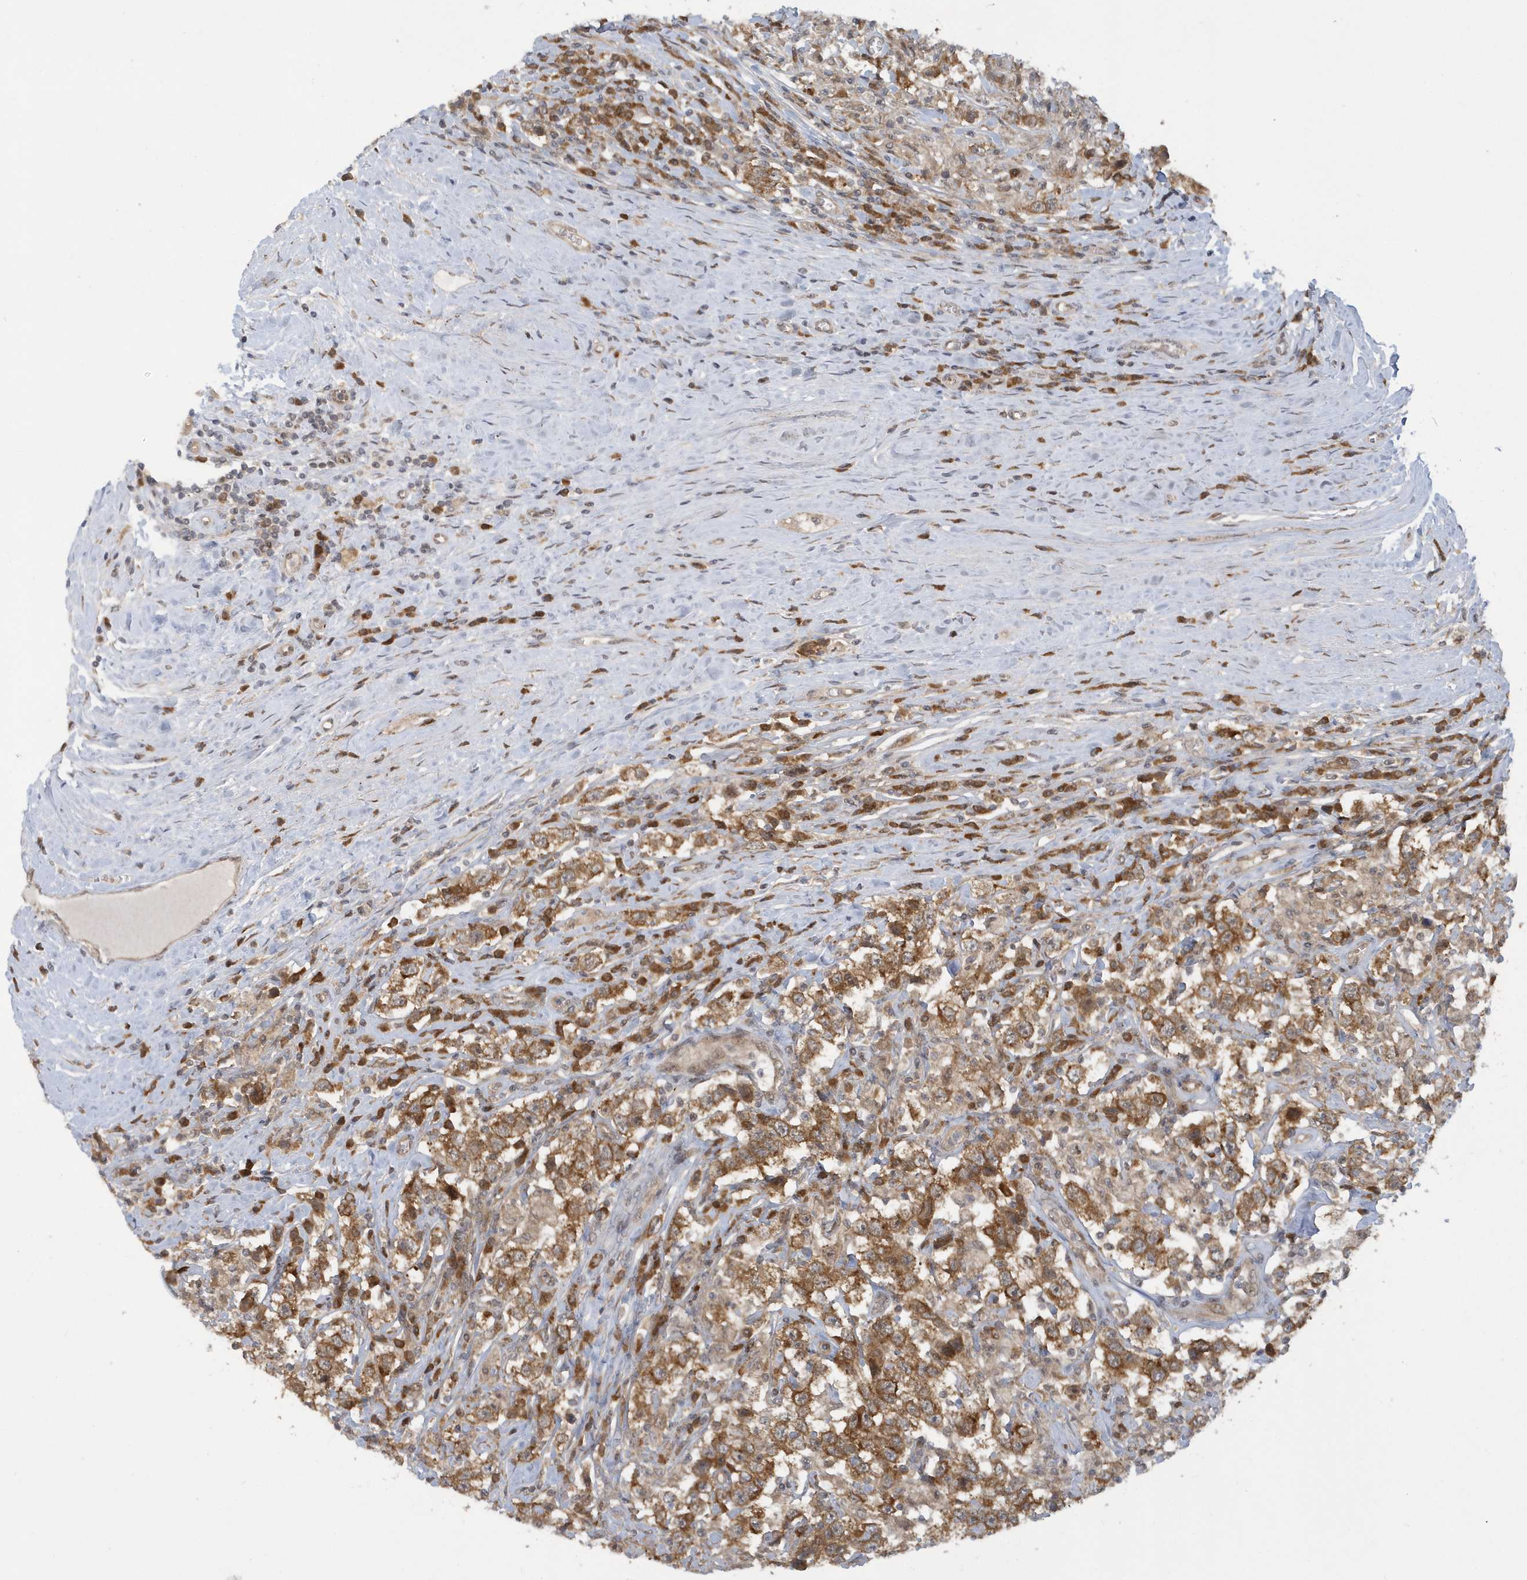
{"staining": {"intensity": "moderate", "quantity": ">75%", "location": "cytoplasmic/membranous"}, "tissue": "testis cancer", "cell_type": "Tumor cells", "image_type": "cancer", "snomed": [{"axis": "morphology", "description": "Seminoma, NOS"}, {"axis": "topography", "description": "Testis"}], "caption": "Human testis cancer stained with a brown dye shows moderate cytoplasmic/membranous positive expression in about >75% of tumor cells.", "gene": "ATG4A", "patient": {"sex": "male", "age": 41}}